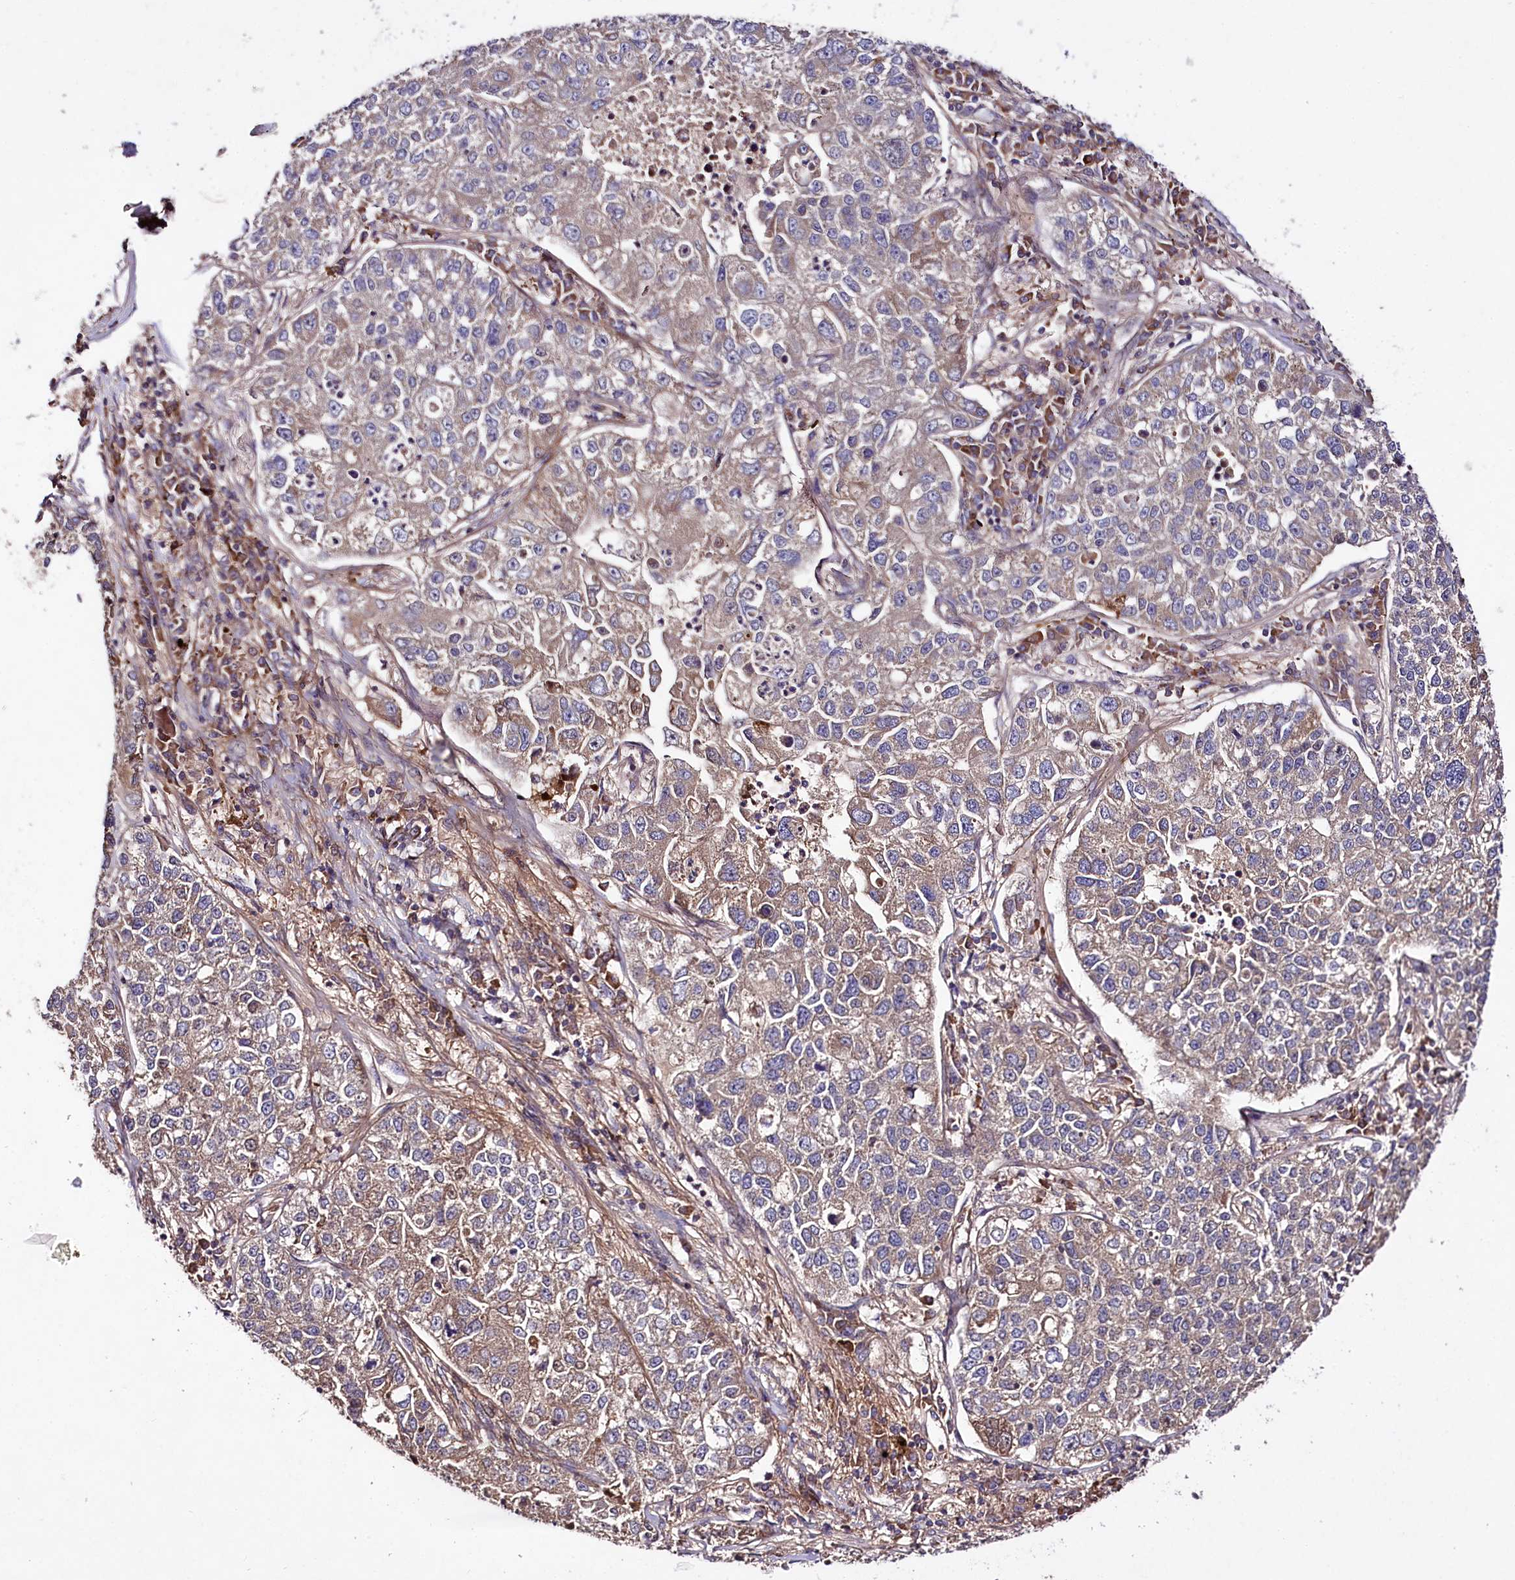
{"staining": {"intensity": "weak", "quantity": ">75%", "location": "cytoplasmic/membranous"}, "tissue": "lung cancer", "cell_type": "Tumor cells", "image_type": "cancer", "snomed": [{"axis": "morphology", "description": "Adenocarcinoma, NOS"}, {"axis": "topography", "description": "Lung"}], "caption": "Protein expression analysis of lung cancer (adenocarcinoma) shows weak cytoplasmic/membranous staining in about >75% of tumor cells.", "gene": "TNPO3", "patient": {"sex": "male", "age": 49}}